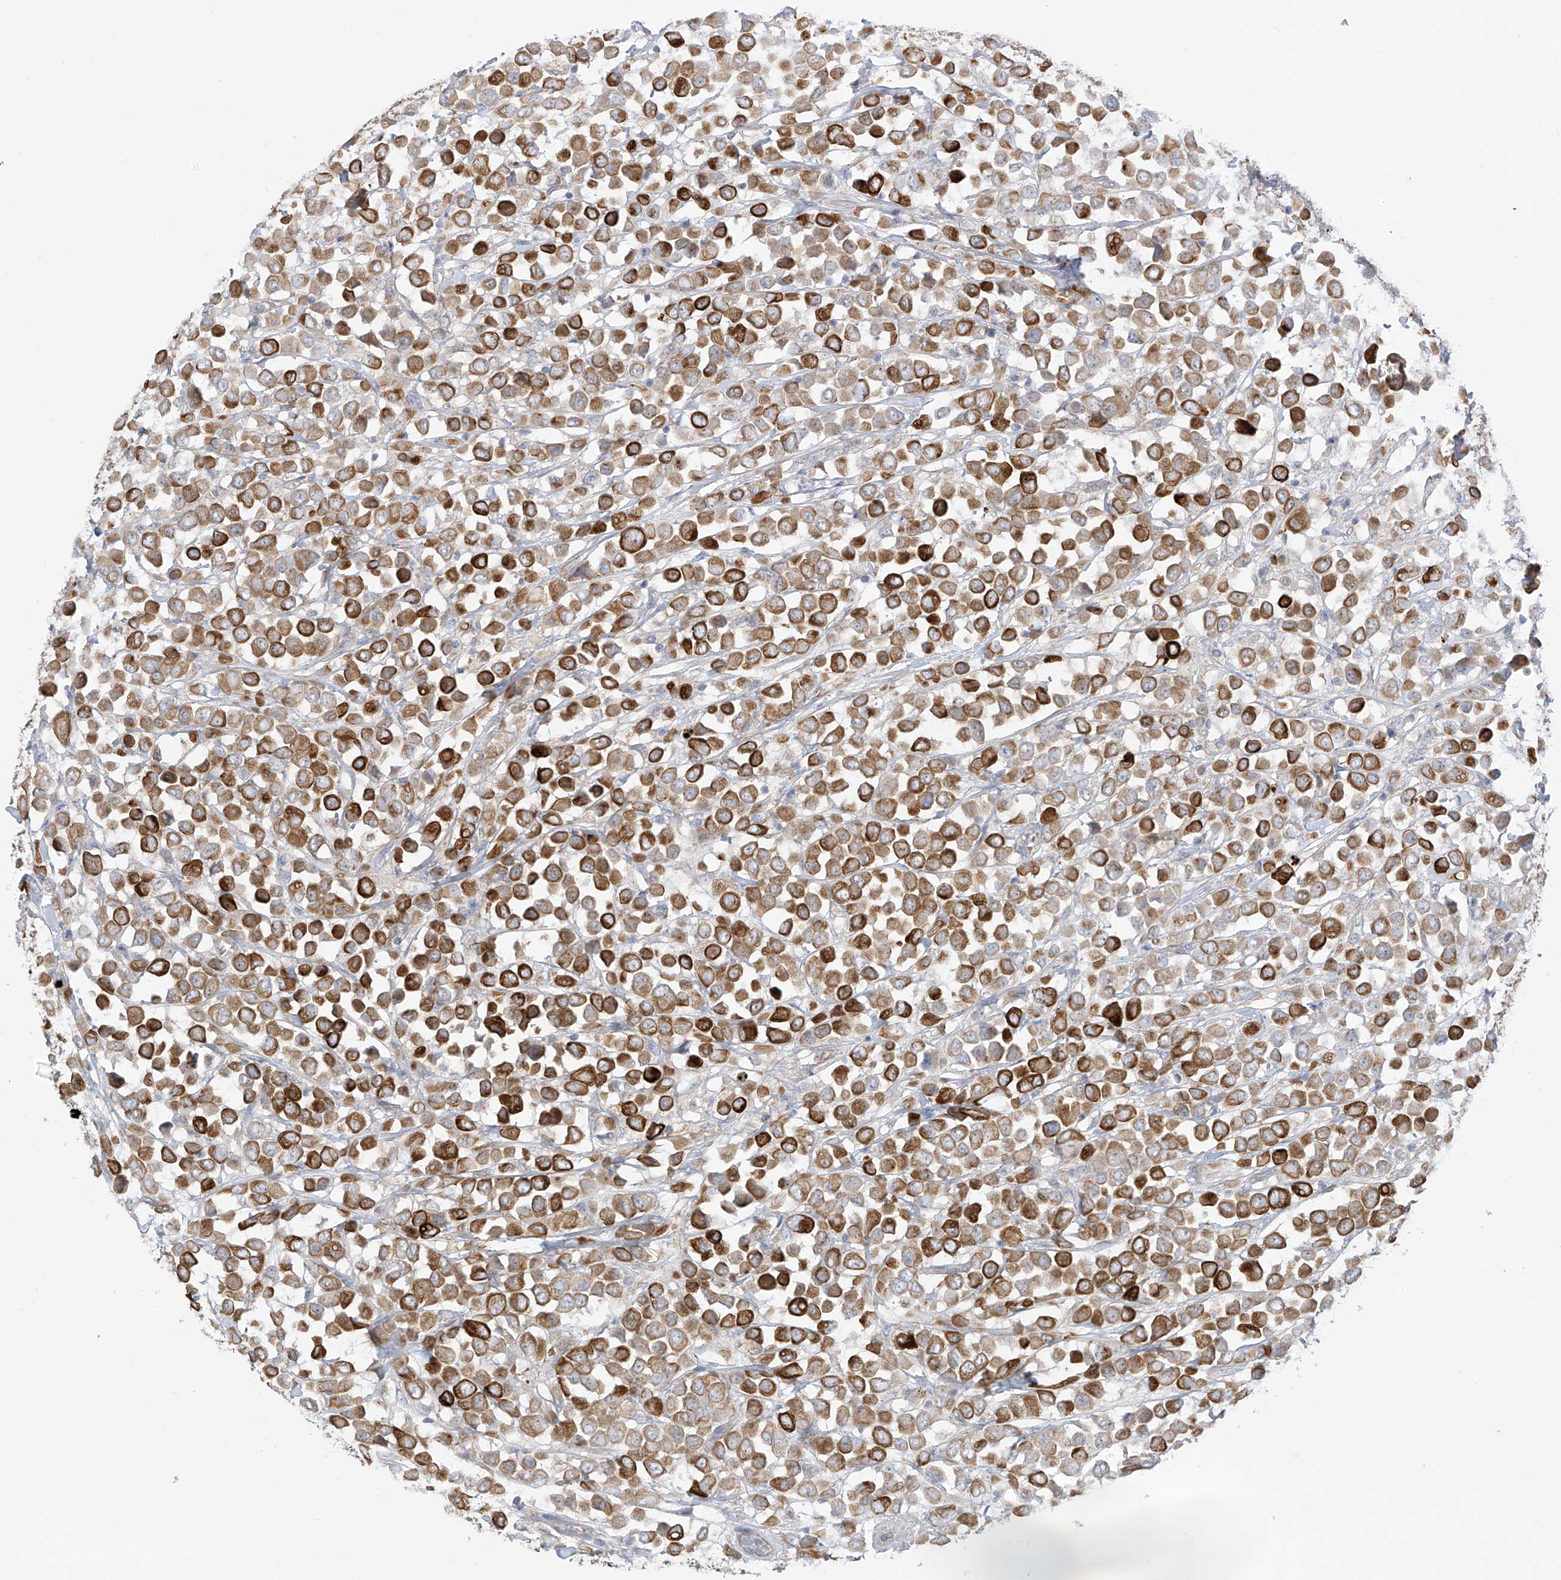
{"staining": {"intensity": "moderate", "quantity": ">75%", "location": "cytoplasmic/membranous"}, "tissue": "breast cancer", "cell_type": "Tumor cells", "image_type": "cancer", "snomed": [{"axis": "morphology", "description": "Duct carcinoma"}, {"axis": "topography", "description": "Breast"}], "caption": "Protein expression analysis of breast invasive ductal carcinoma demonstrates moderate cytoplasmic/membranous positivity in approximately >75% of tumor cells.", "gene": "EIPR1", "patient": {"sex": "female", "age": 61}}